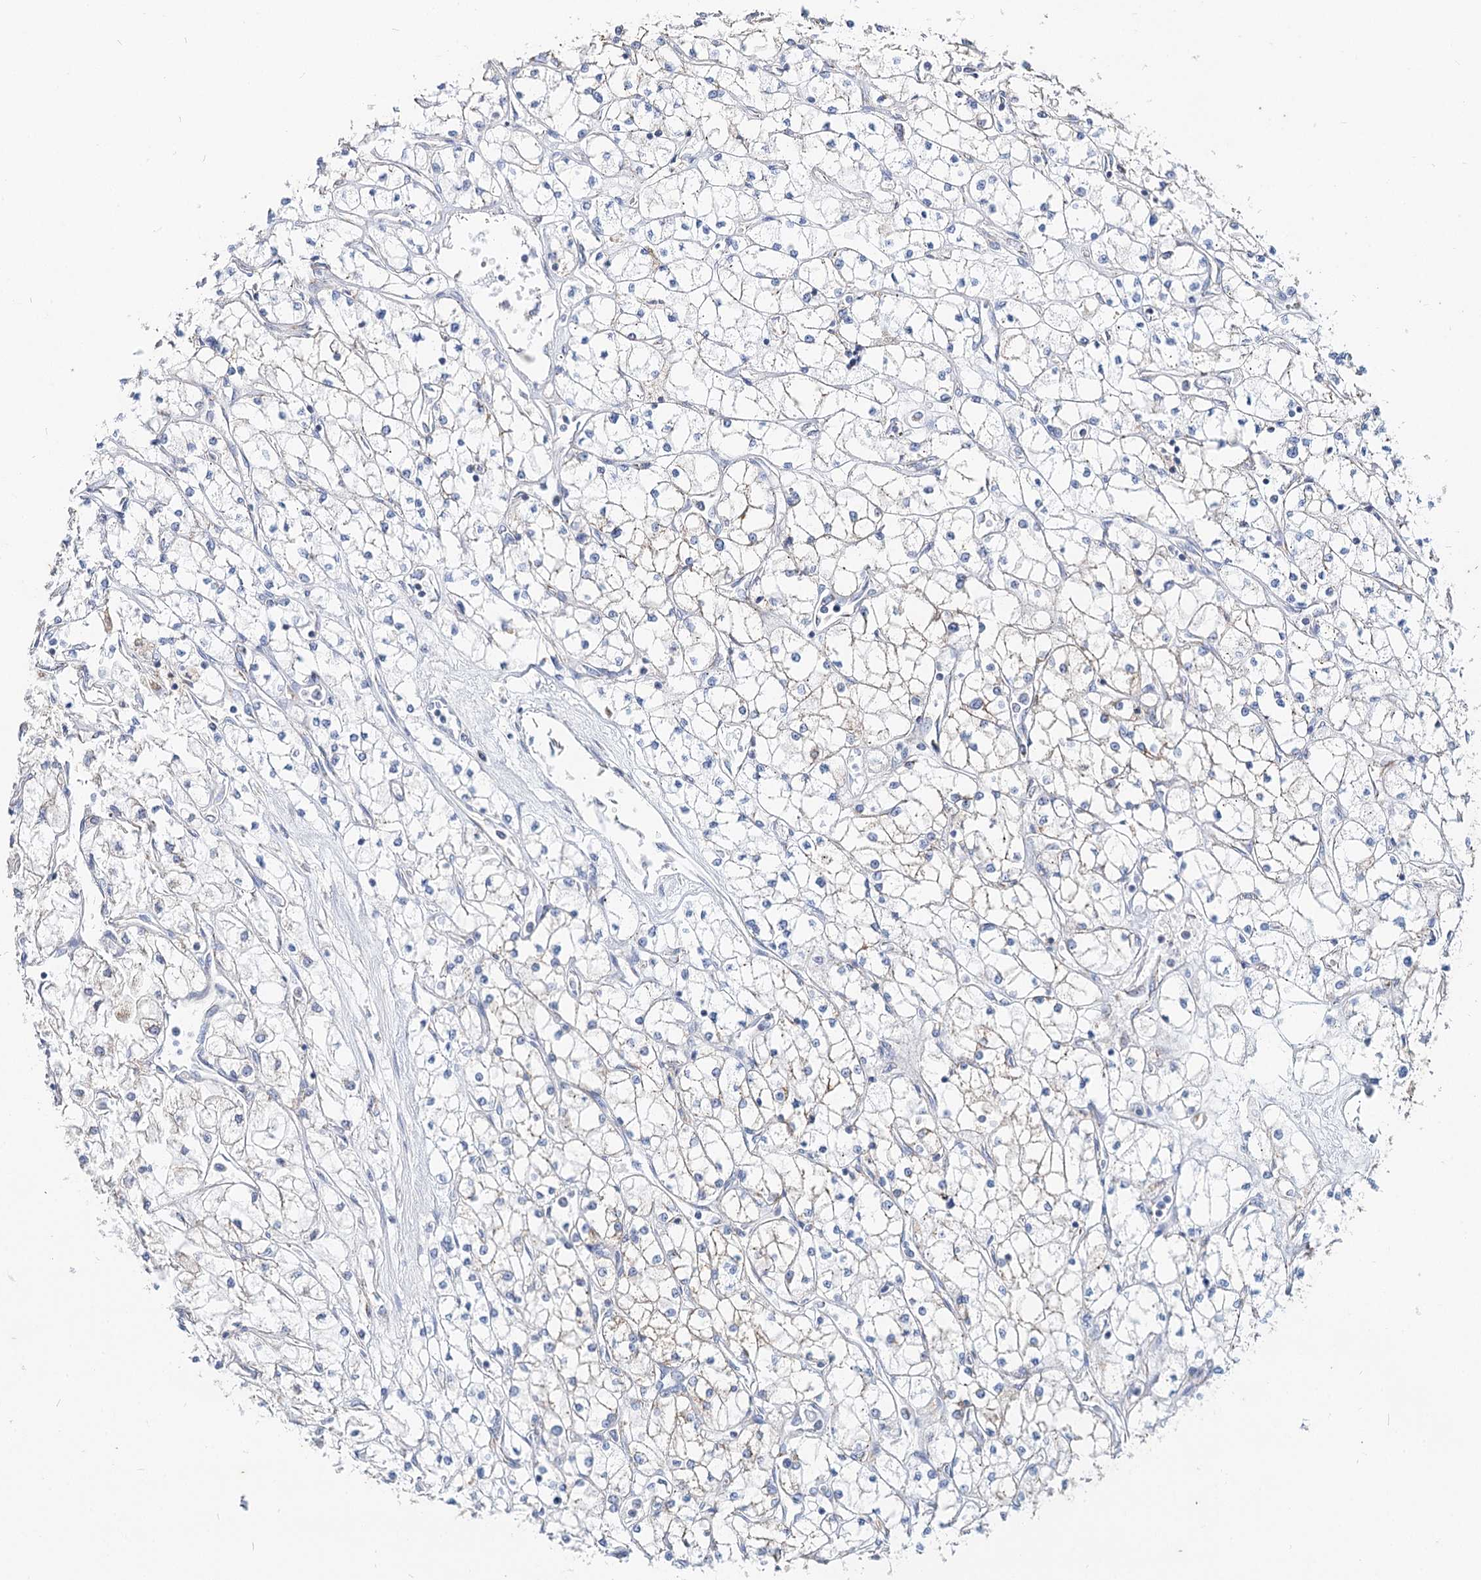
{"staining": {"intensity": "negative", "quantity": "none", "location": "none"}, "tissue": "renal cancer", "cell_type": "Tumor cells", "image_type": "cancer", "snomed": [{"axis": "morphology", "description": "Adenocarcinoma, NOS"}, {"axis": "topography", "description": "Kidney"}], "caption": "IHC image of neoplastic tissue: adenocarcinoma (renal) stained with DAB shows no significant protein staining in tumor cells.", "gene": "MCCC2", "patient": {"sex": "male", "age": 80}}